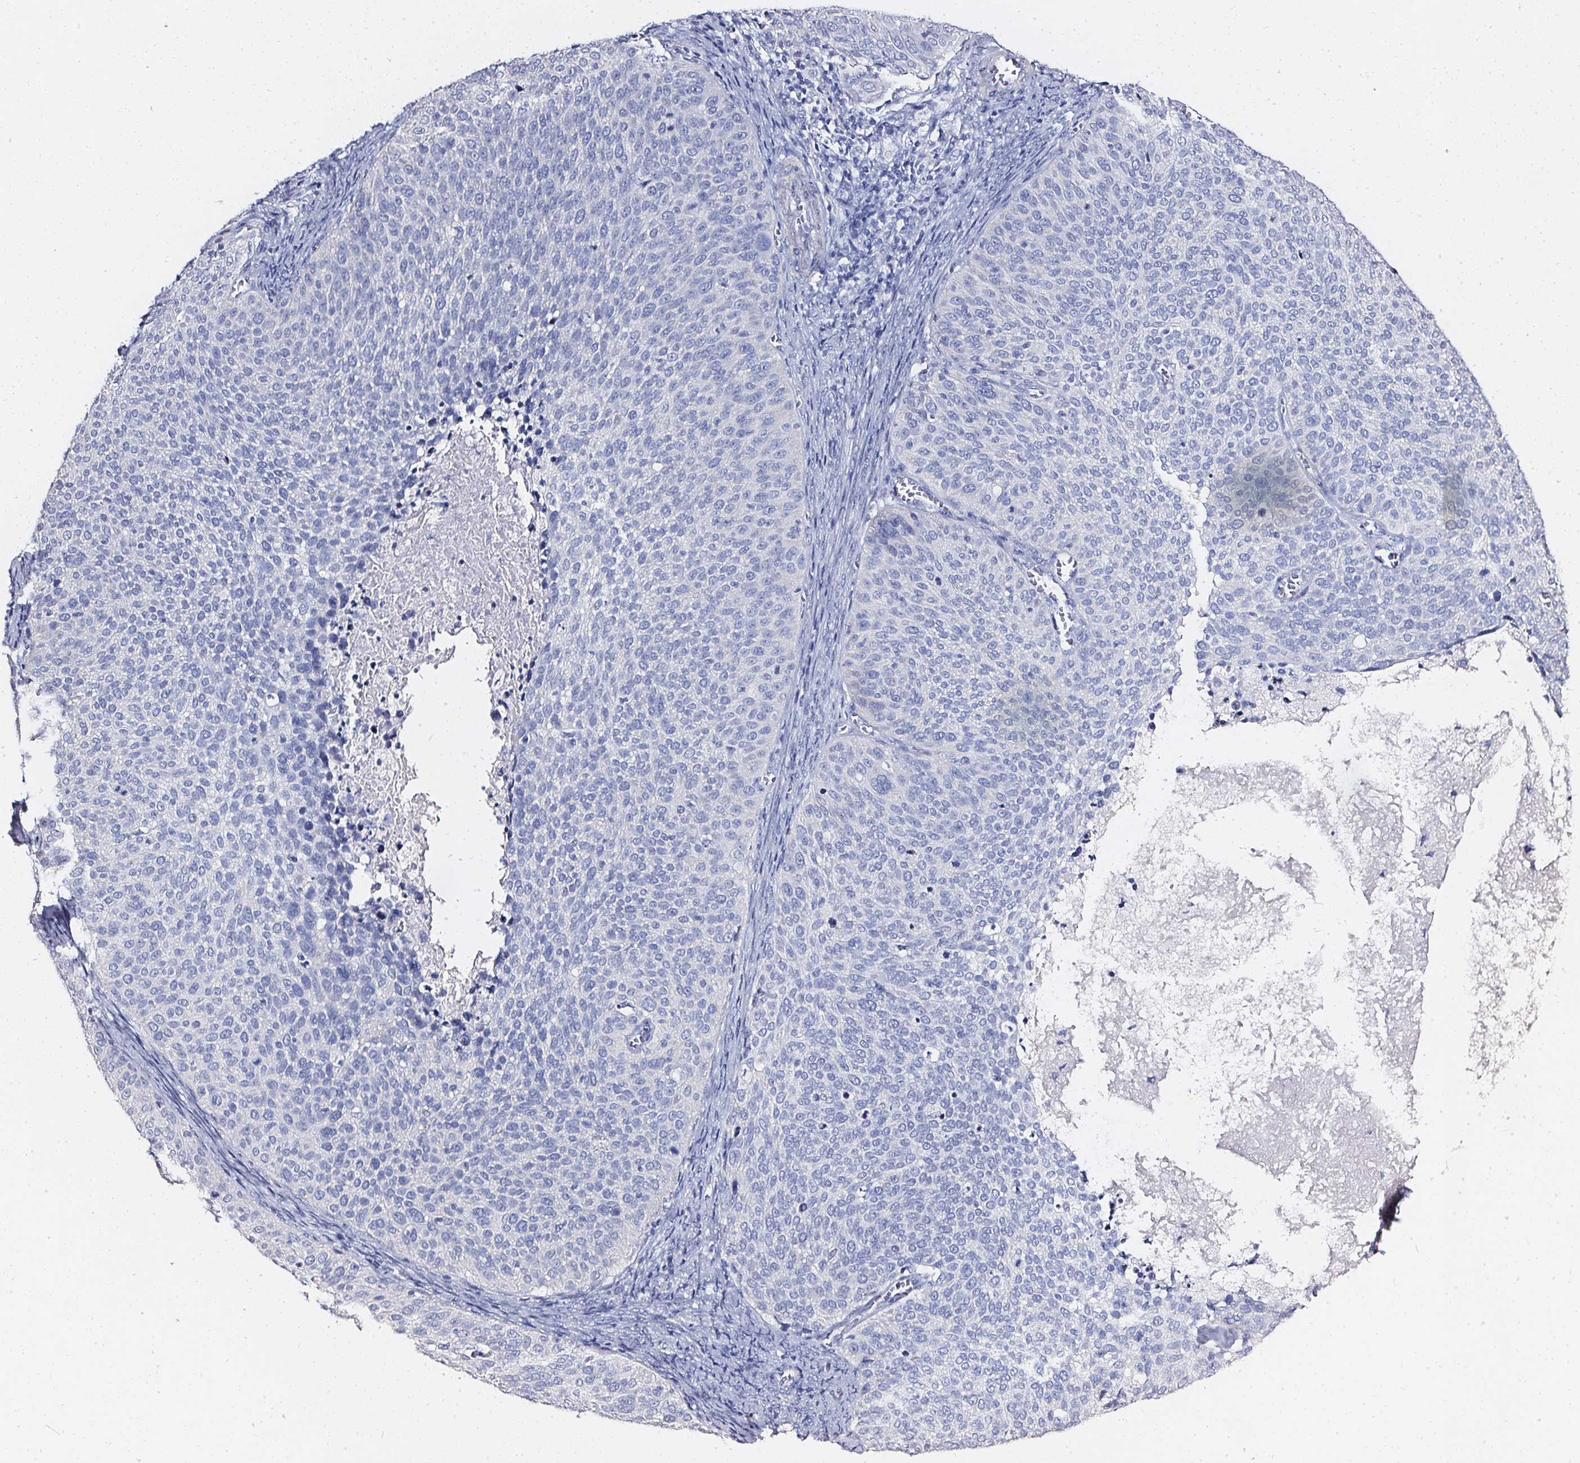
{"staining": {"intensity": "negative", "quantity": "none", "location": "none"}, "tissue": "cervical cancer", "cell_type": "Tumor cells", "image_type": "cancer", "snomed": [{"axis": "morphology", "description": "Squamous cell carcinoma, NOS"}, {"axis": "topography", "description": "Cervix"}], "caption": "An immunohistochemistry histopathology image of cervical squamous cell carcinoma is shown. There is no staining in tumor cells of cervical squamous cell carcinoma.", "gene": "ELAVL2", "patient": {"sex": "female", "age": 39}}